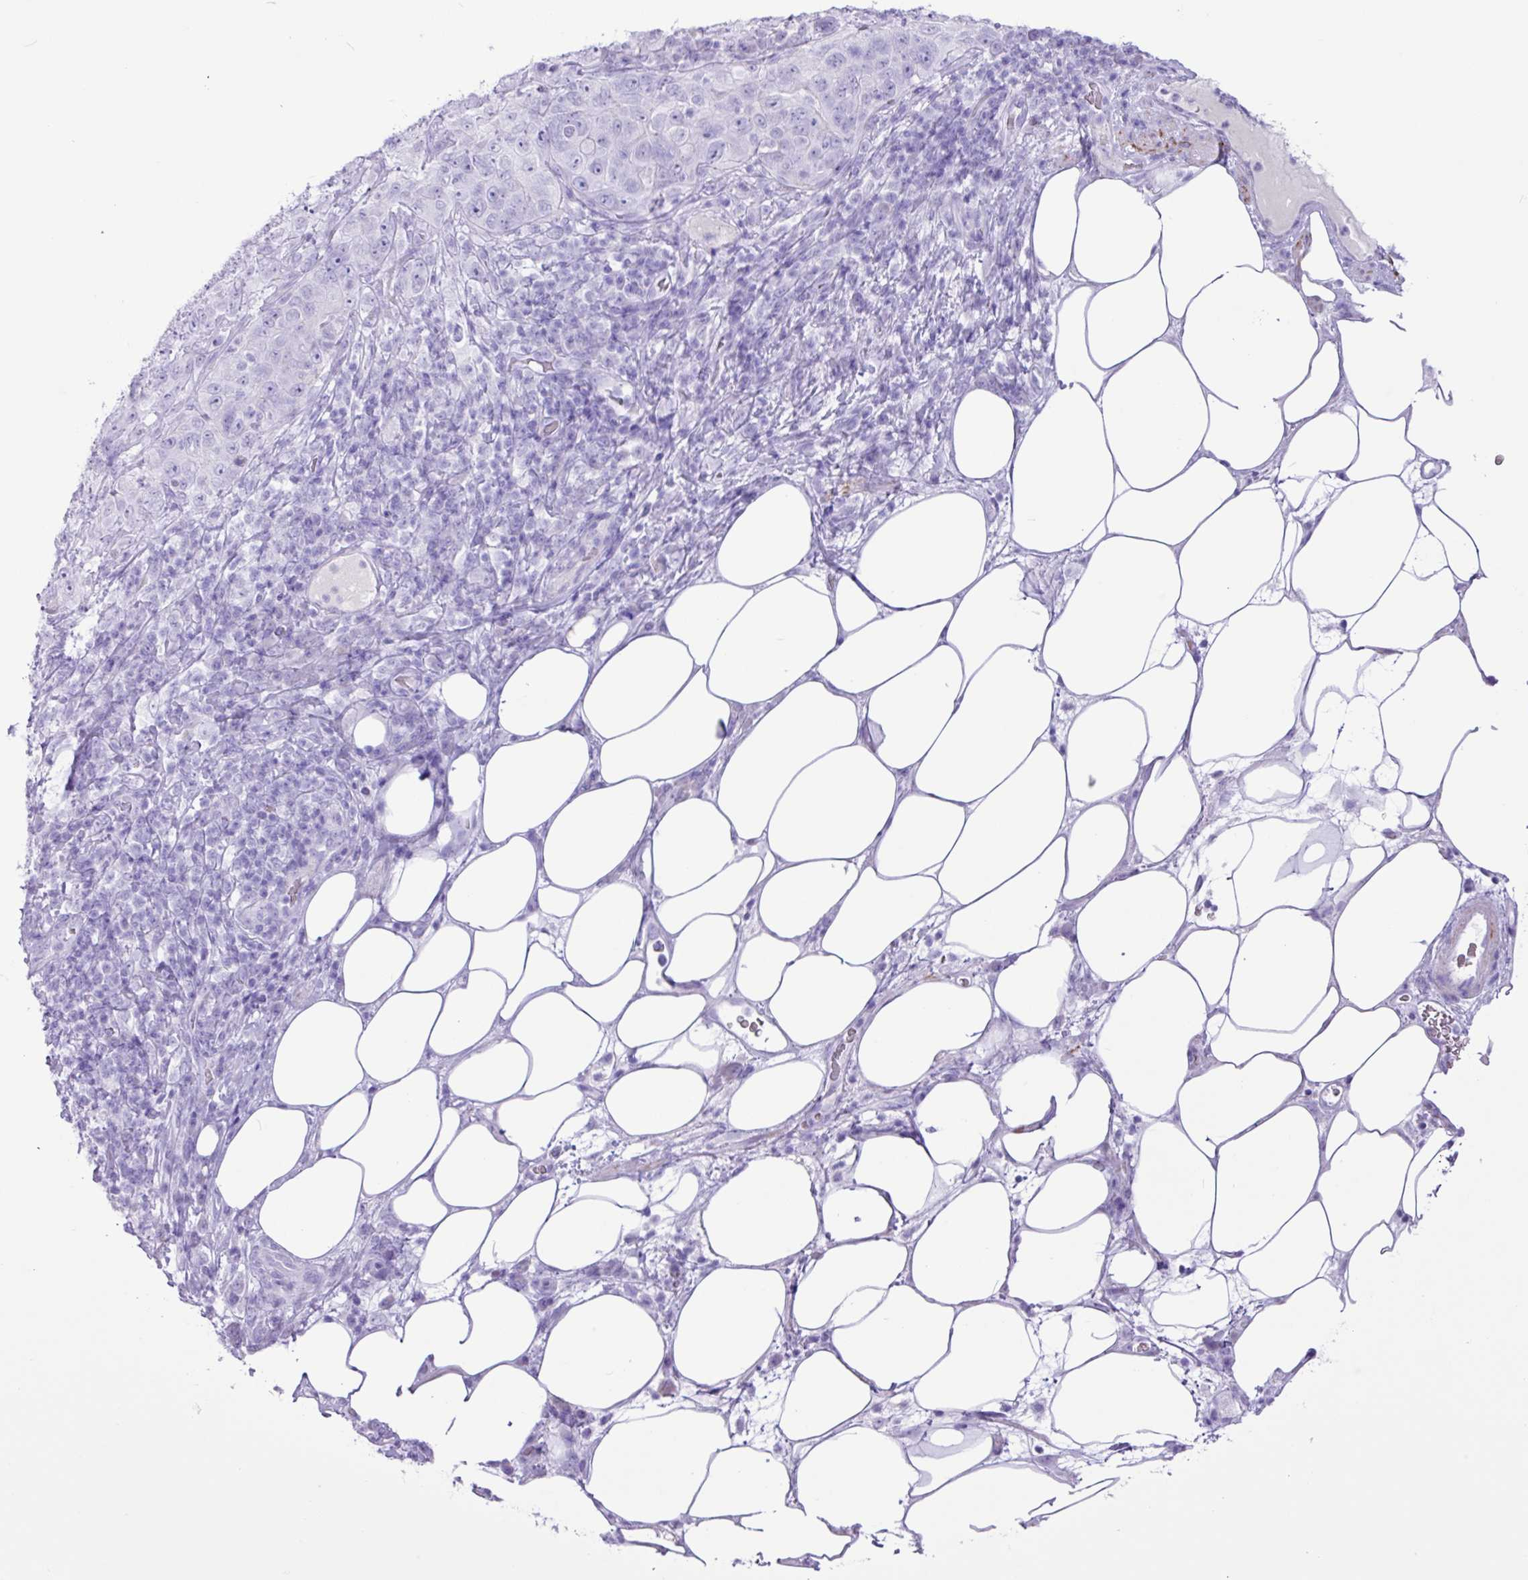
{"staining": {"intensity": "negative", "quantity": "none", "location": "none"}, "tissue": "pancreatic cancer", "cell_type": "Tumor cells", "image_type": "cancer", "snomed": [{"axis": "morphology", "description": "Adenocarcinoma, NOS"}, {"axis": "topography", "description": "Pancreas"}], "caption": "IHC of human adenocarcinoma (pancreatic) reveals no staining in tumor cells.", "gene": "CKMT2", "patient": {"sex": "male", "age": 68}}